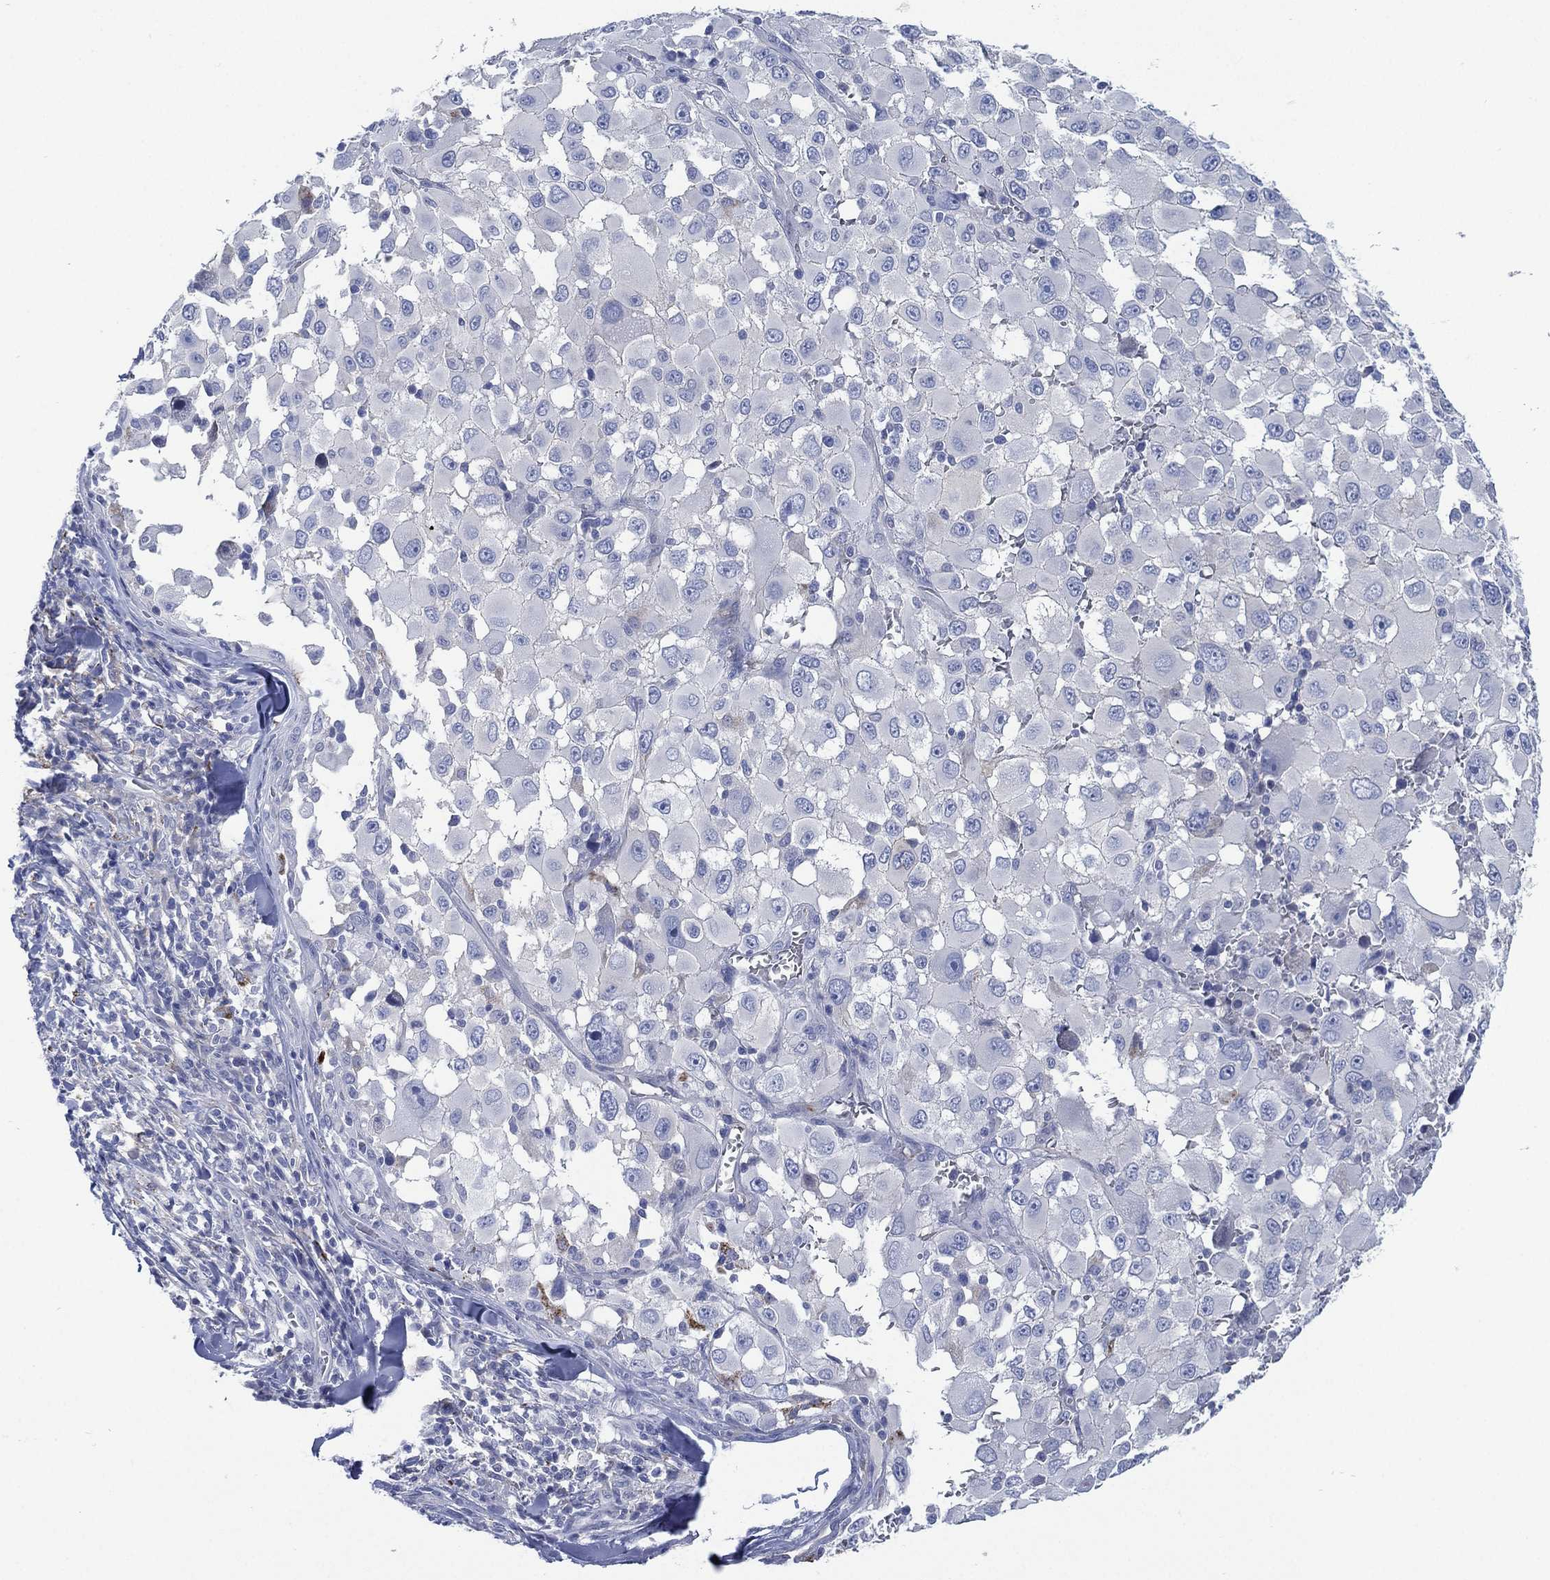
{"staining": {"intensity": "negative", "quantity": "none", "location": "none"}, "tissue": "melanoma", "cell_type": "Tumor cells", "image_type": "cancer", "snomed": [{"axis": "morphology", "description": "Malignant melanoma, Metastatic site"}, {"axis": "topography", "description": "Lymph node"}], "caption": "The immunohistochemistry (IHC) histopathology image has no significant staining in tumor cells of malignant melanoma (metastatic site) tissue.", "gene": "C5orf46", "patient": {"sex": "male", "age": 50}}